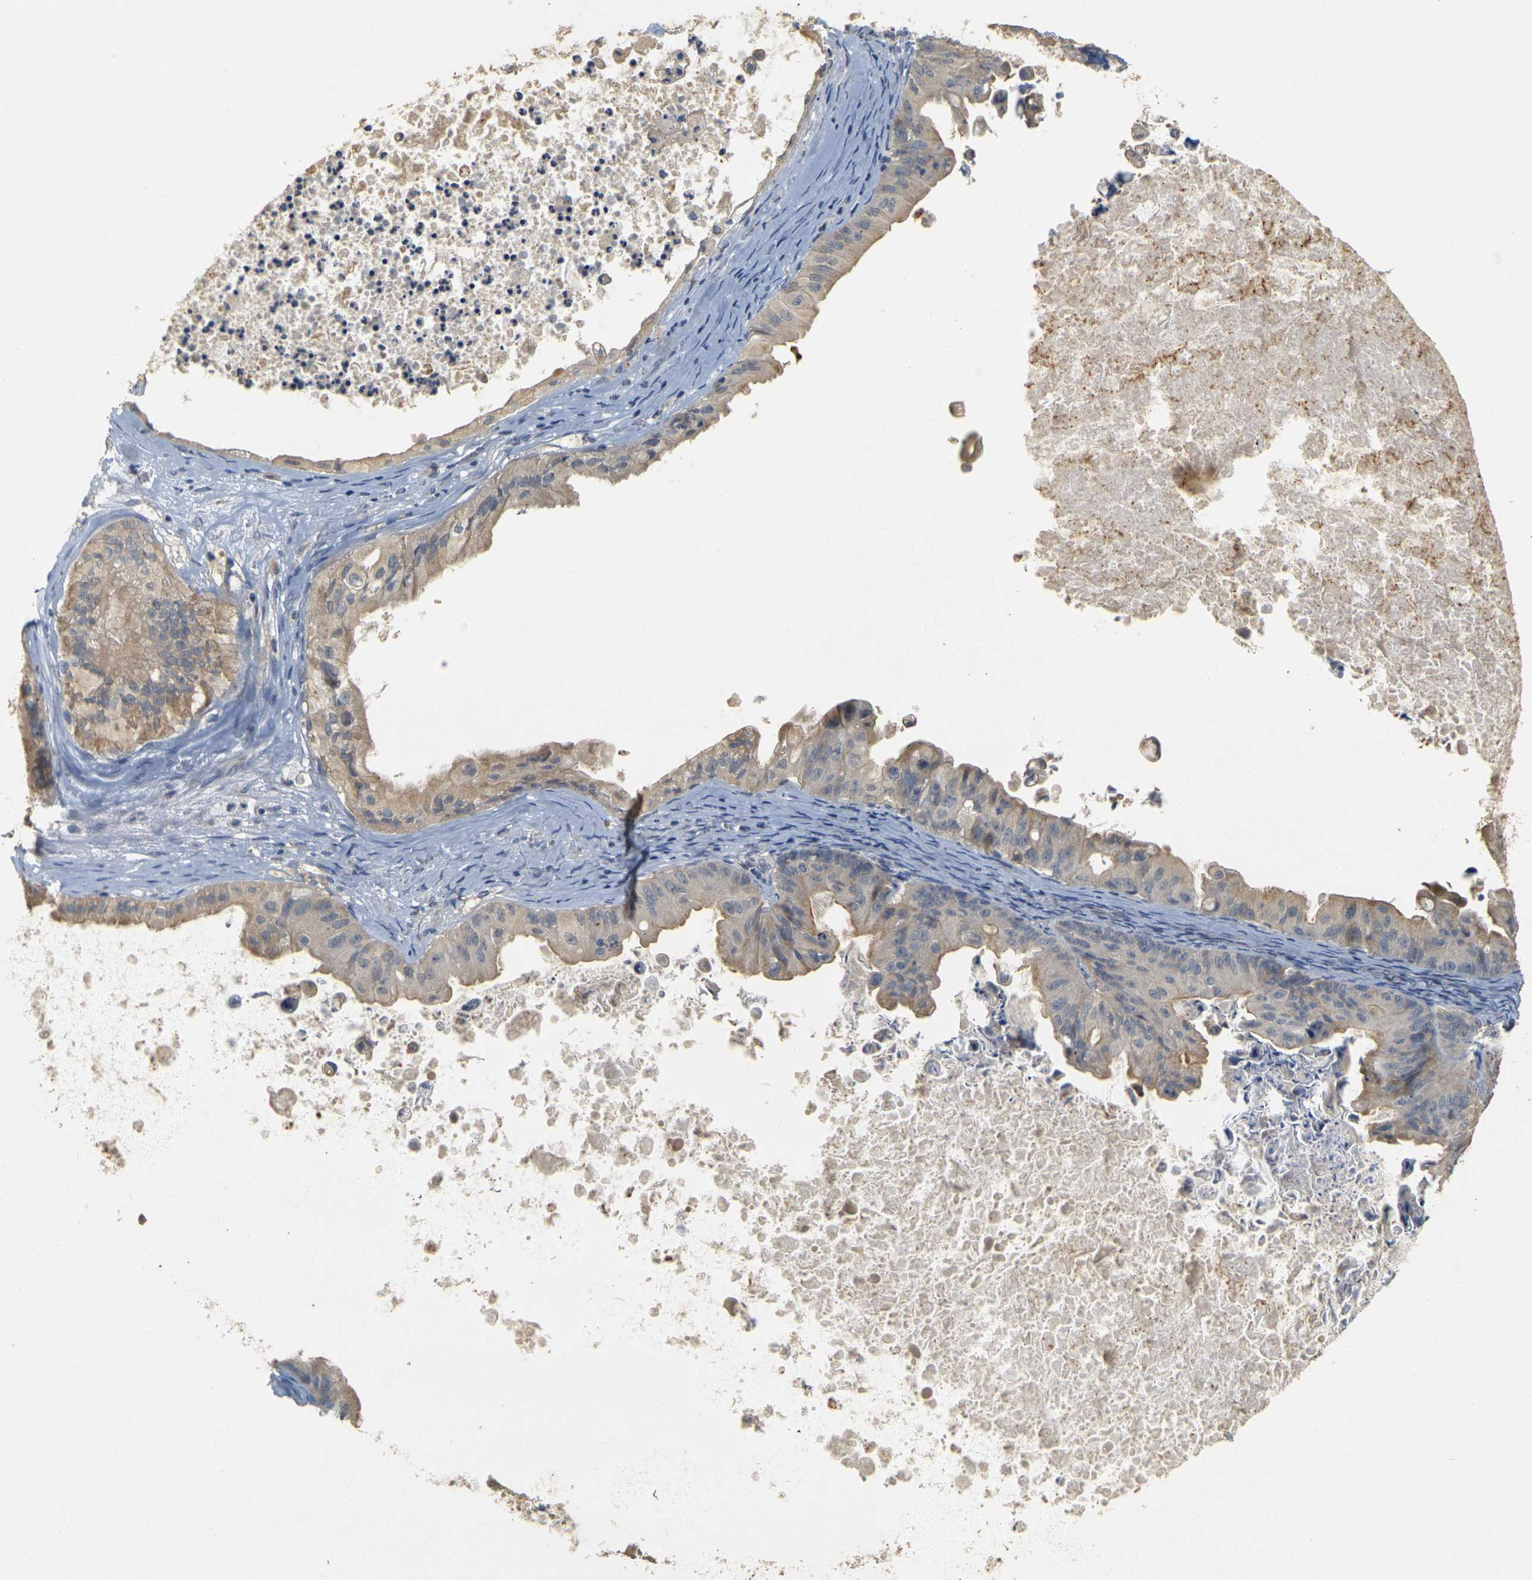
{"staining": {"intensity": "weak", "quantity": "25%-75%", "location": "cytoplasmic/membranous"}, "tissue": "ovarian cancer", "cell_type": "Tumor cells", "image_type": "cancer", "snomed": [{"axis": "morphology", "description": "Cystadenocarcinoma, mucinous, NOS"}, {"axis": "topography", "description": "Ovary"}], "caption": "Ovarian mucinous cystadenocarcinoma was stained to show a protein in brown. There is low levels of weak cytoplasmic/membranous staining in about 25%-75% of tumor cells.", "gene": "GDAP1", "patient": {"sex": "female", "age": 37}}